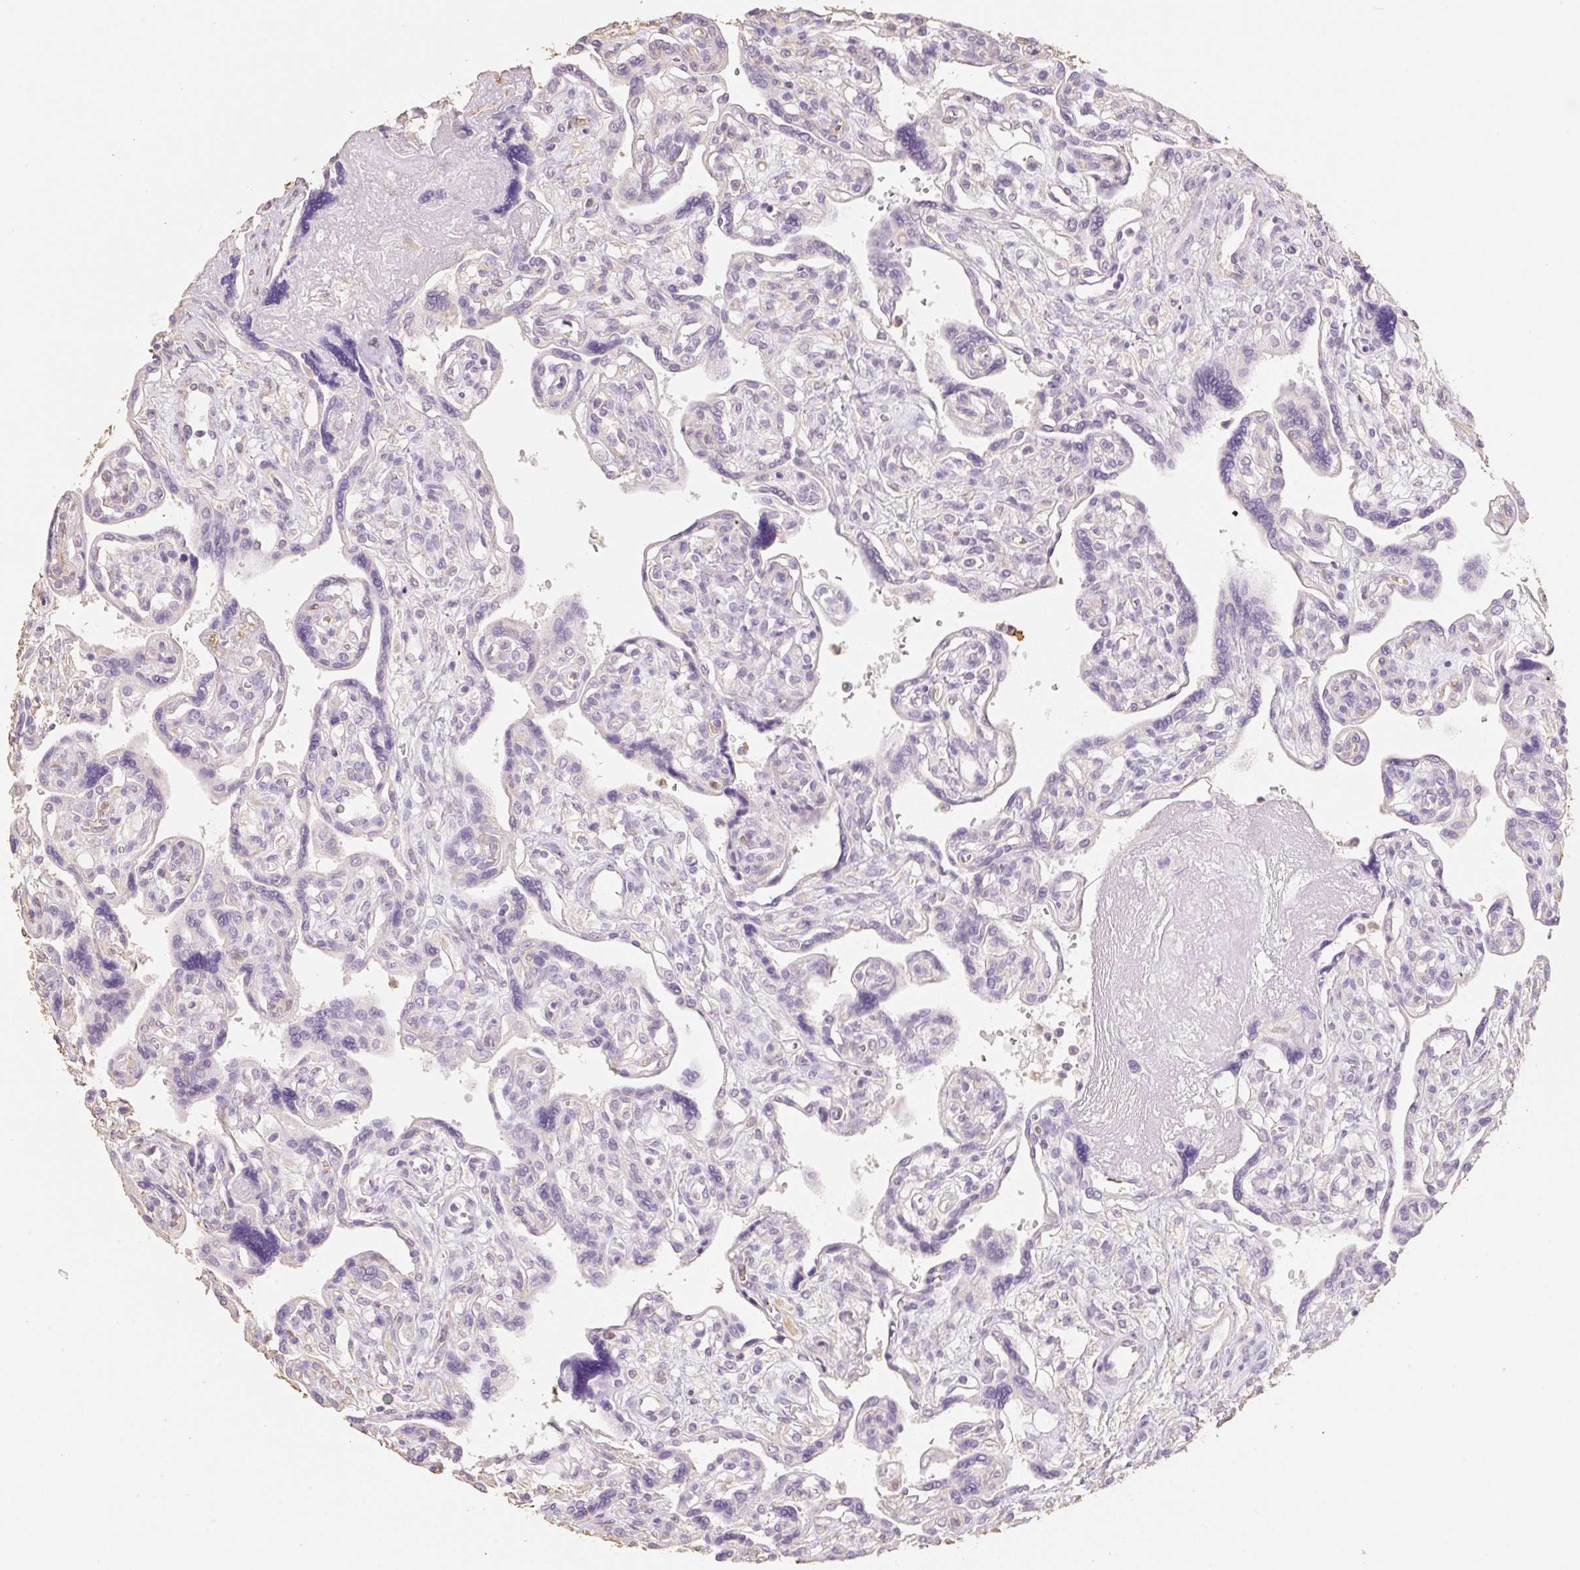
{"staining": {"intensity": "negative", "quantity": "none", "location": "none"}, "tissue": "placenta", "cell_type": "Decidual cells", "image_type": "normal", "snomed": [{"axis": "morphology", "description": "Normal tissue, NOS"}, {"axis": "topography", "description": "Placenta"}], "caption": "High power microscopy image of an immunohistochemistry (IHC) micrograph of benign placenta, revealing no significant expression in decidual cells. (Brightfield microscopy of DAB (3,3'-diaminobenzidine) immunohistochemistry at high magnification).", "gene": "MBOAT7", "patient": {"sex": "female", "age": 39}}